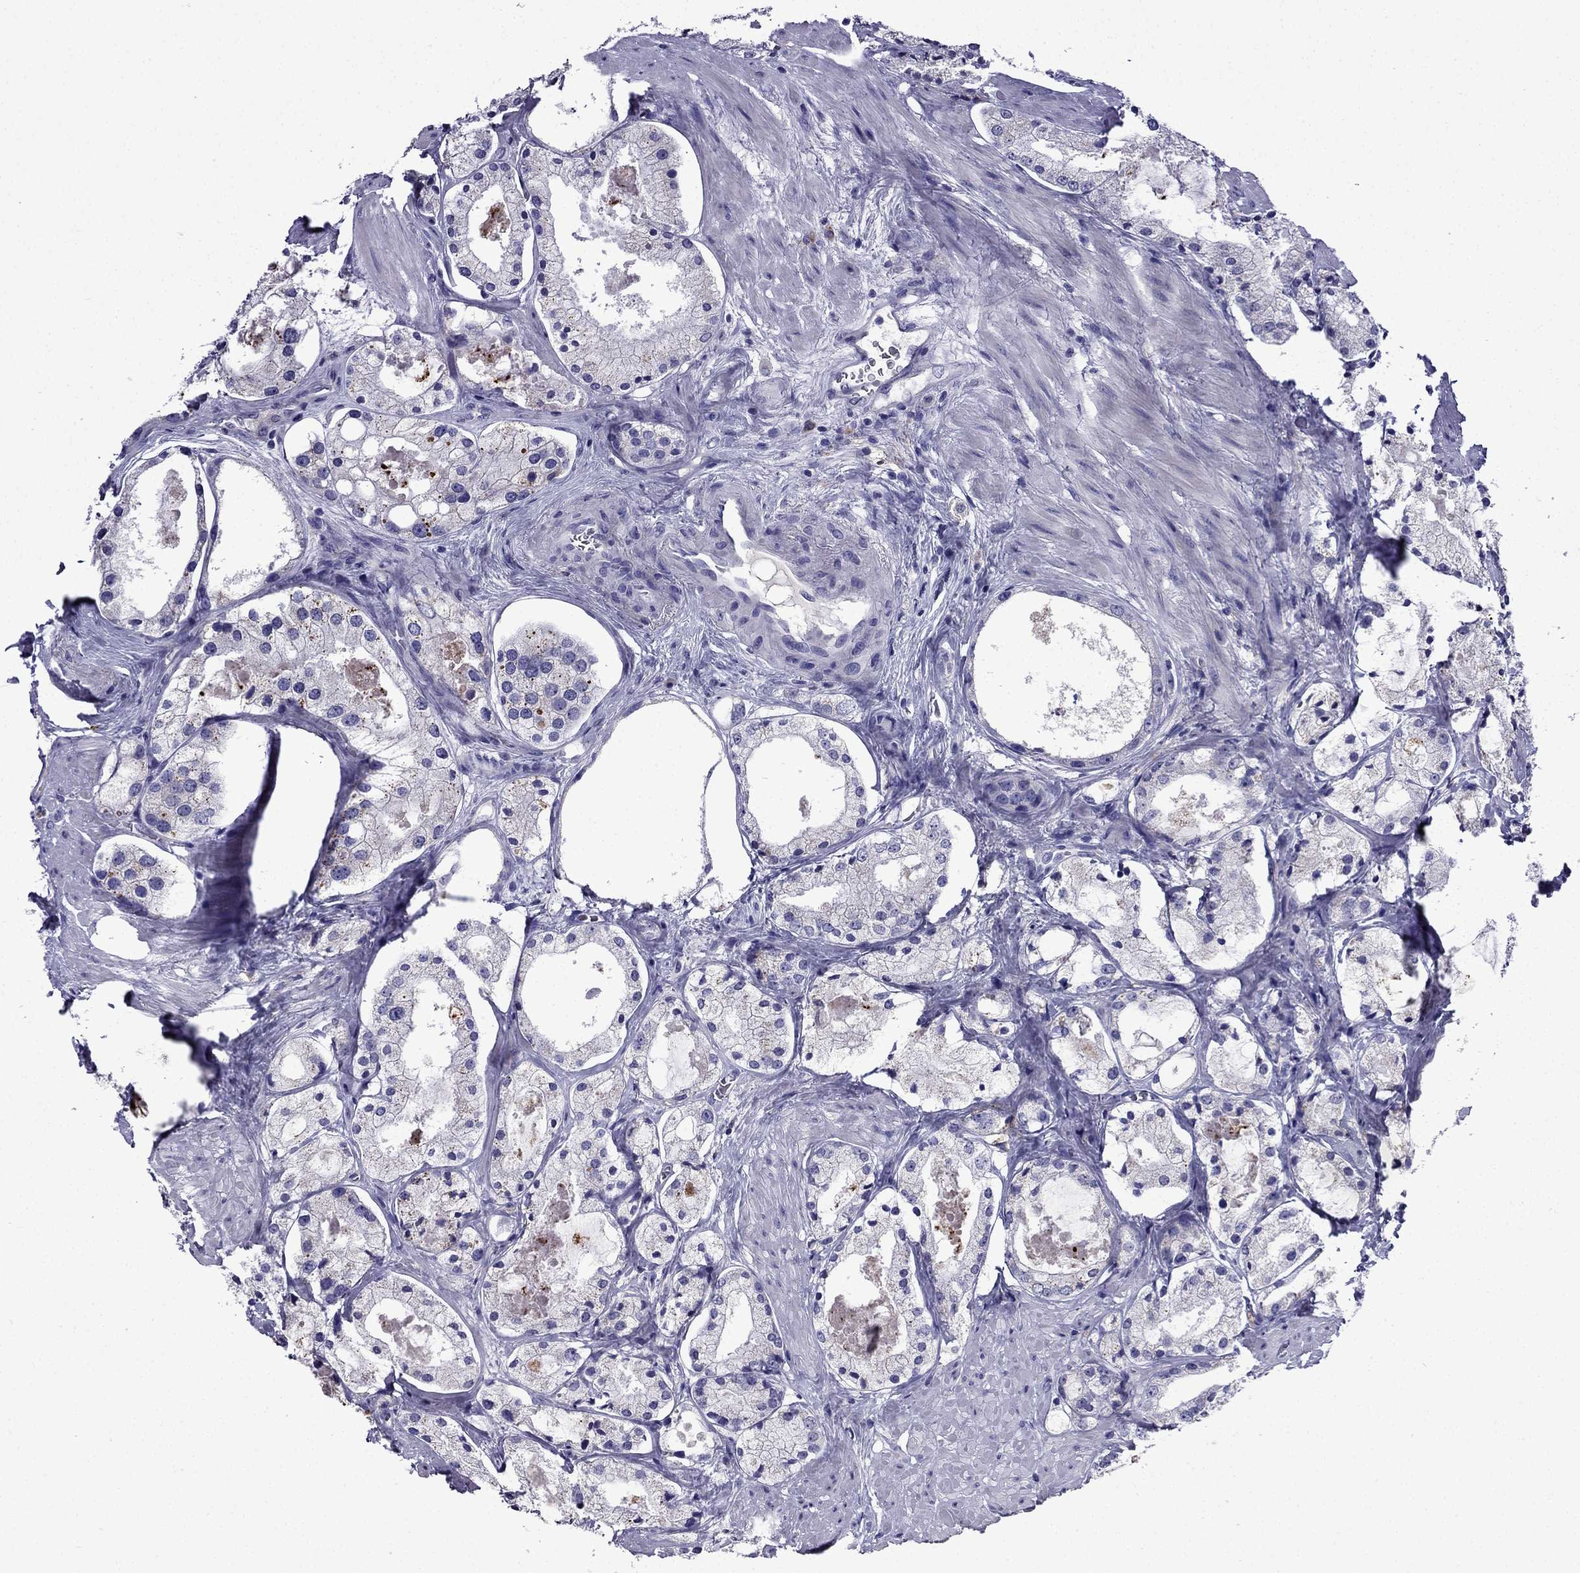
{"staining": {"intensity": "negative", "quantity": "none", "location": "none"}, "tissue": "prostate cancer", "cell_type": "Tumor cells", "image_type": "cancer", "snomed": [{"axis": "morphology", "description": "Adenocarcinoma, NOS"}, {"axis": "morphology", "description": "Adenocarcinoma, High grade"}, {"axis": "topography", "description": "Prostate"}], "caption": "There is no significant staining in tumor cells of prostate cancer.", "gene": "TSSK4", "patient": {"sex": "male", "age": 64}}